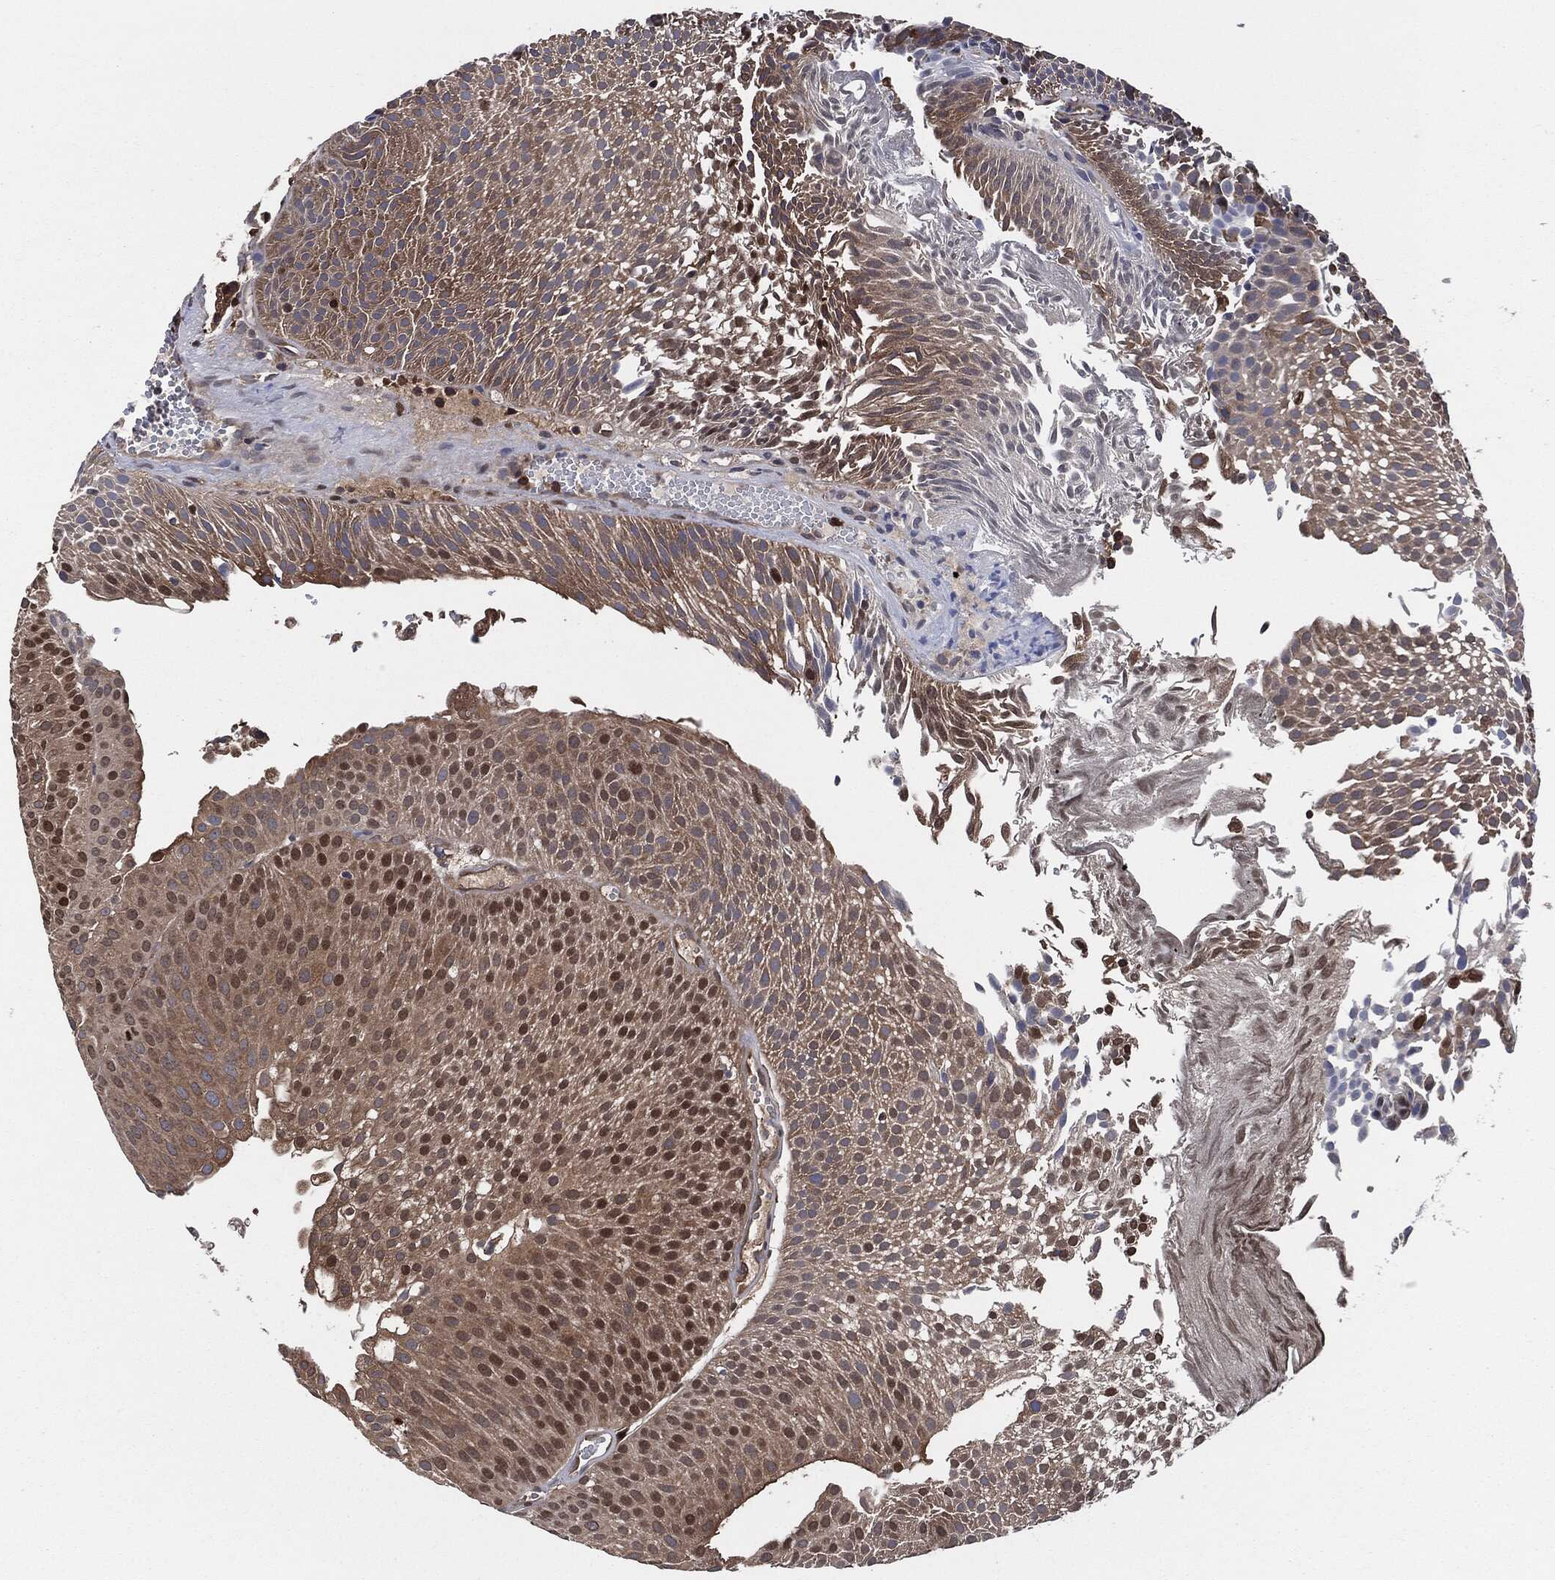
{"staining": {"intensity": "moderate", "quantity": "25%-75%", "location": "cytoplasmic/membranous"}, "tissue": "urothelial cancer", "cell_type": "Tumor cells", "image_type": "cancer", "snomed": [{"axis": "morphology", "description": "Urothelial carcinoma, Low grade"}, {"axis": "topography", "description": "Urinary bladder"}], "caption": "Tumor cells show medium levels of moderate cytoplasmic/membranous expression in about 25%-75% of cells in urothelial carcinoma (low-grade). (Stains: DAB (3,3'-diaminobenzidine) in brown, nuclei in blue, Microscopy: brightfield microscopy at high magnification).", "gene": "XPNPEP1", "patient": {"sex": "male", "age": 65}}